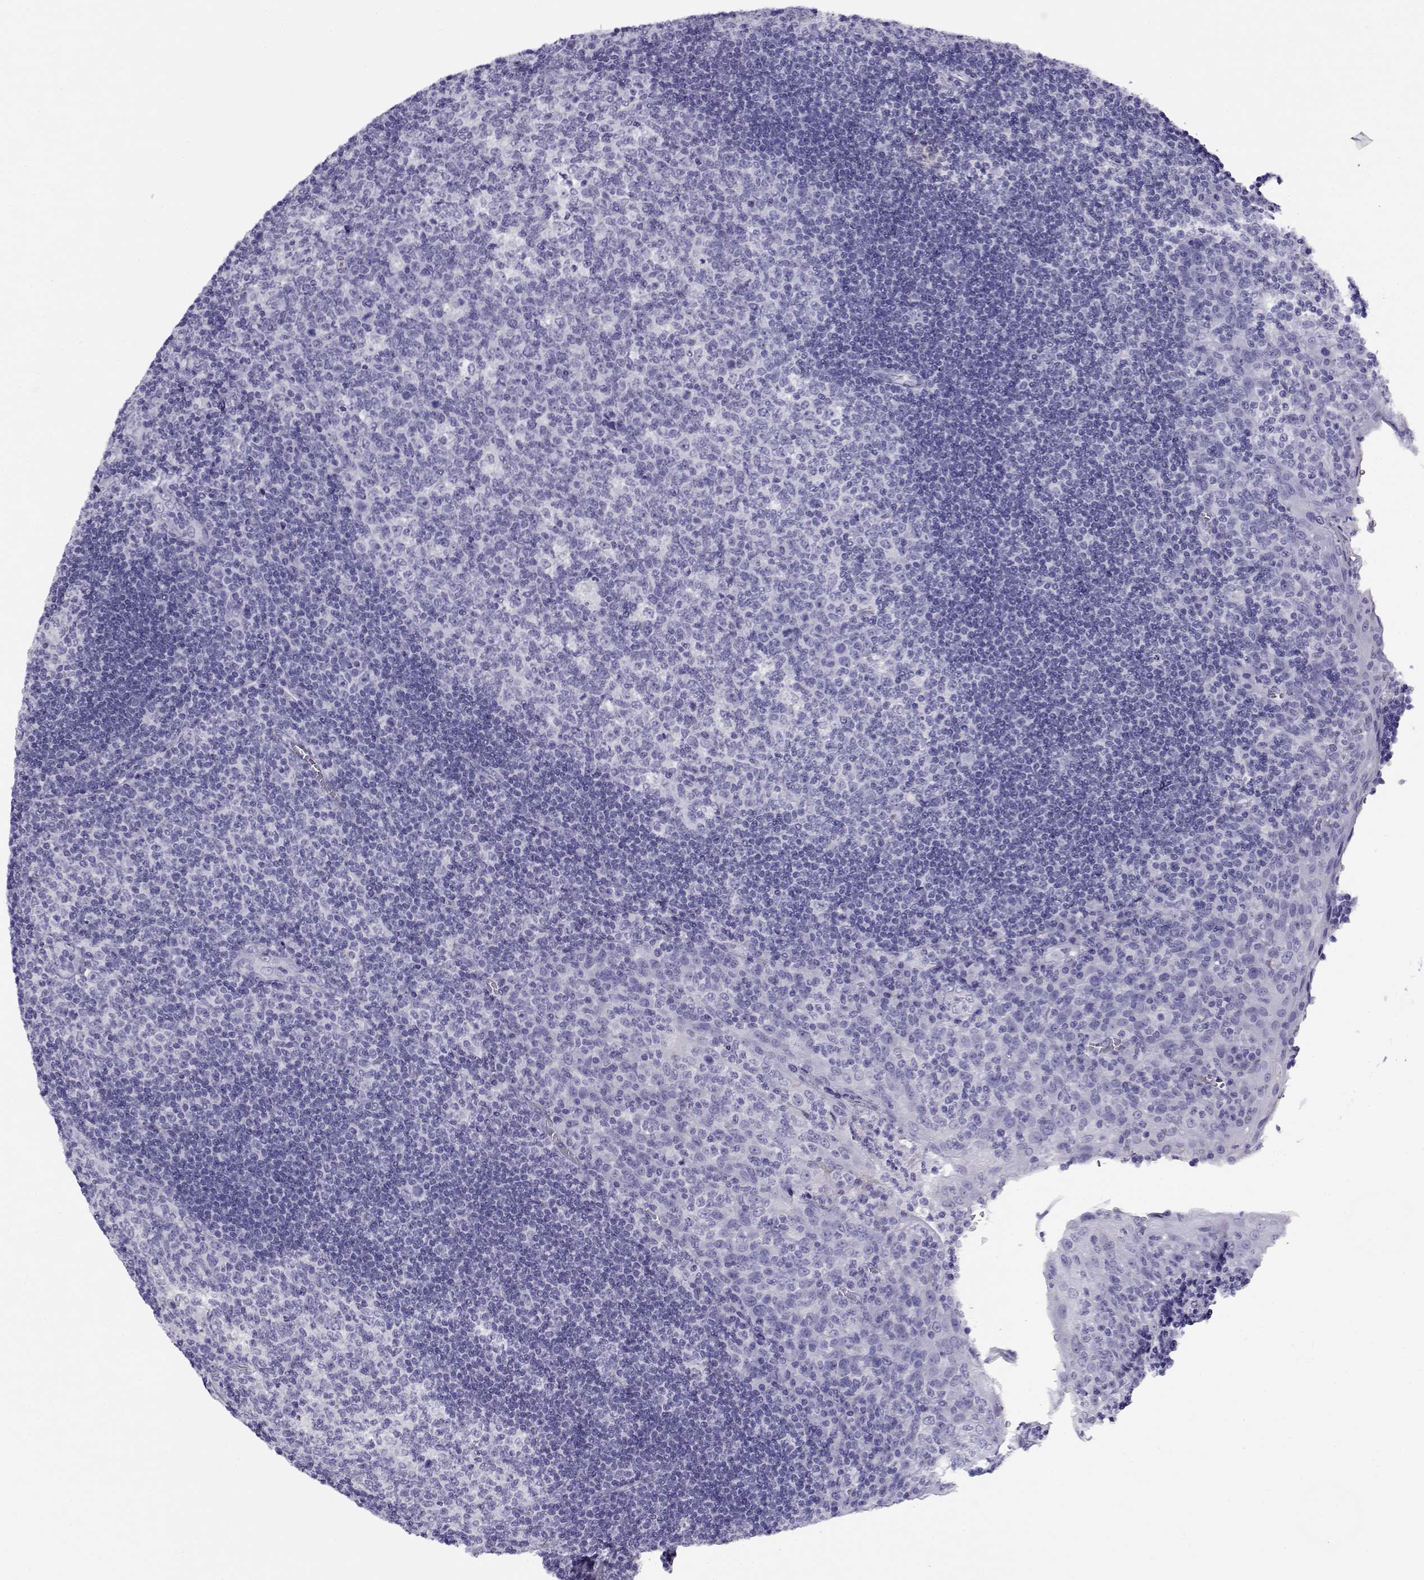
{"staining": {"intensity": "negative", "quantity": "none", "location": "none"}, "tissue": "tonsil", "cell_type": "Germinal center cells", "image_type": "normal", "snomed": [{"axis": "morphology", "description": "Normal tissue, NOS"}, {"axis": "topography", "description": "Tonsil"}], "caption": "Germinal center cells are negative for protein expression in unremarkable human tonsil.", "gene": "RHOXF2B", "patient": {"sex": "male", "age": 17}}